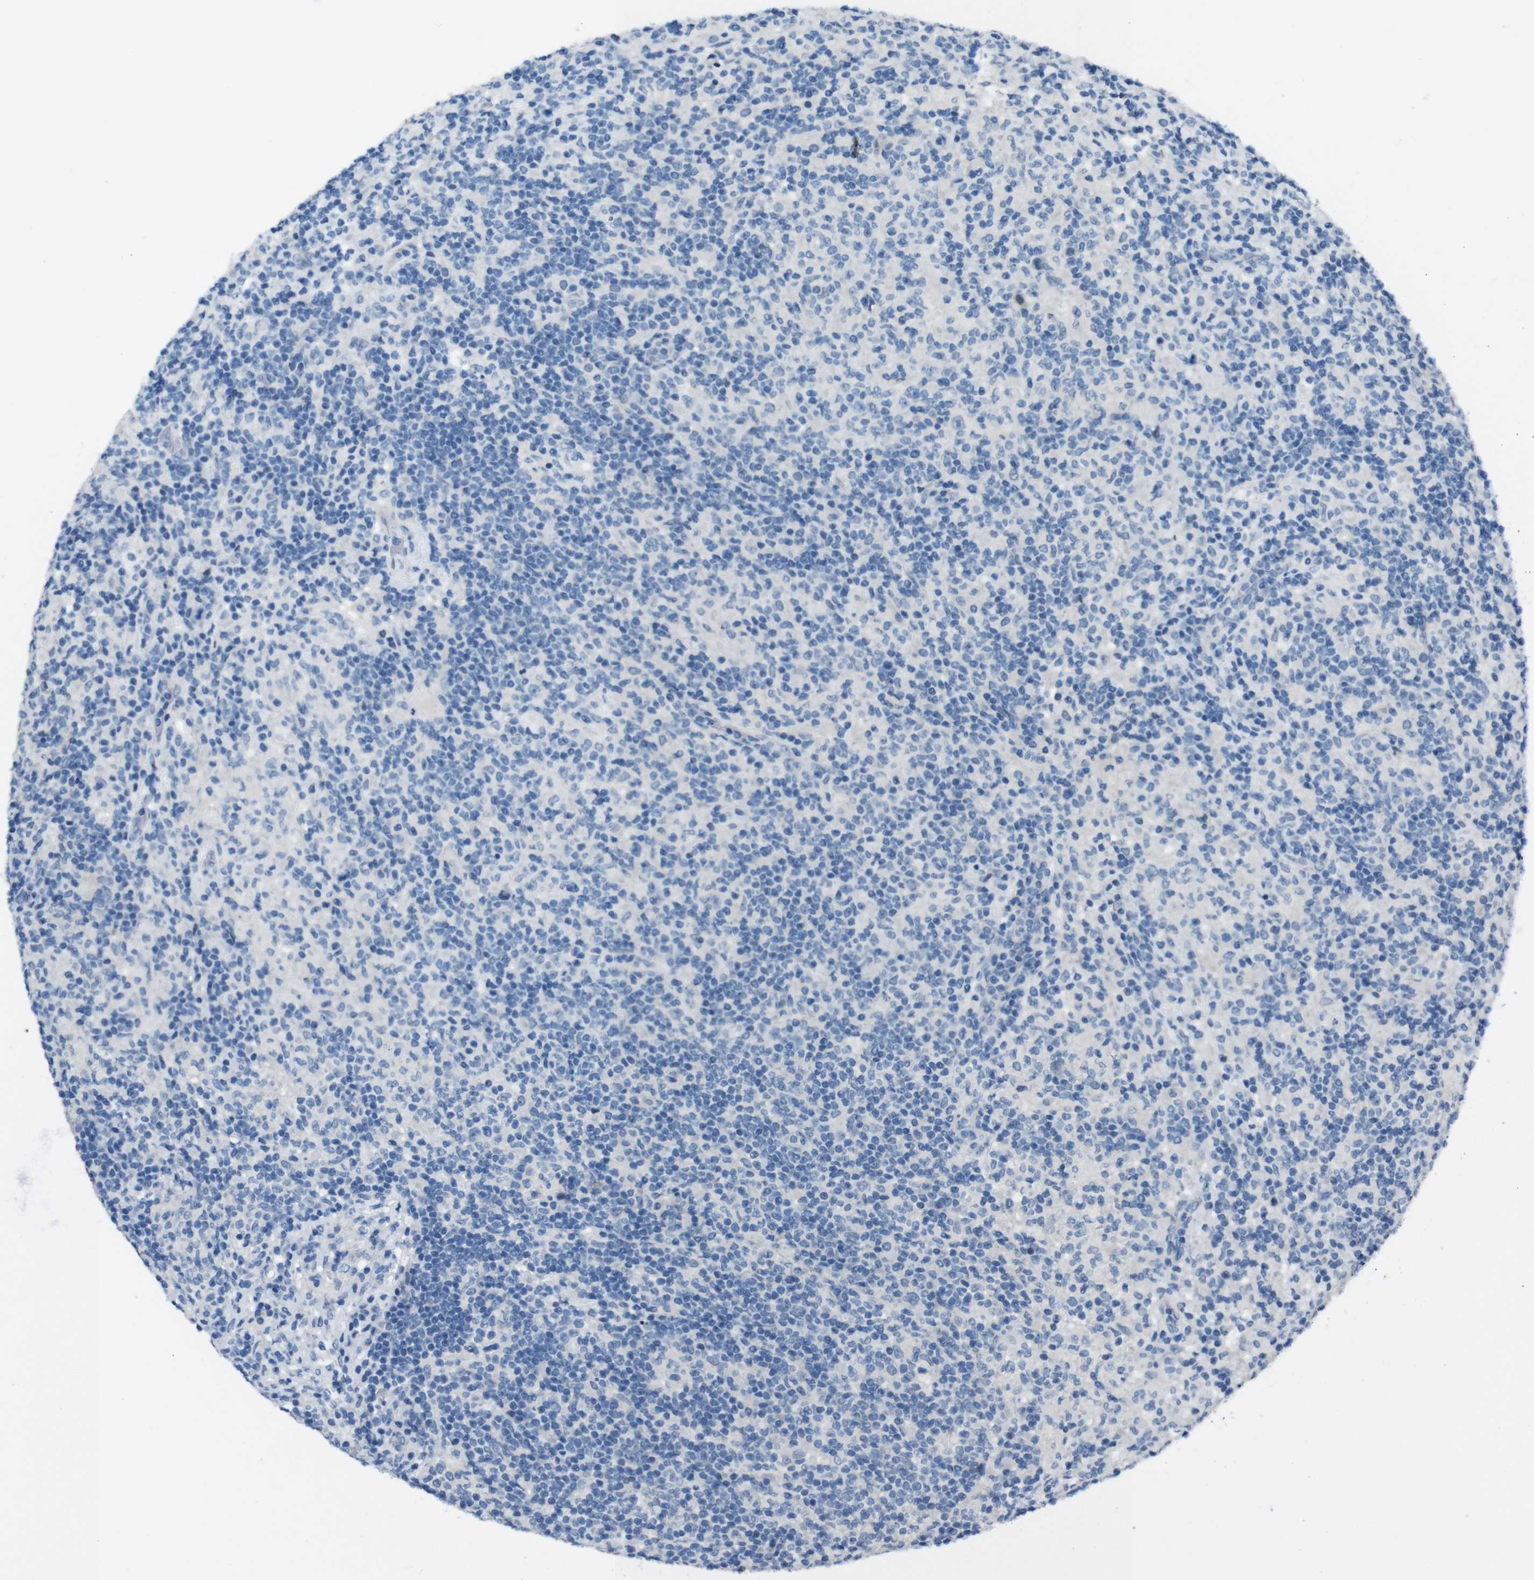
{"staining": {"intensity": "negative", "quantity": "none", "location": "none"}, "tissue": "lymphoma", "cell_type": "Tumor cells", "image_type": "cancer", "snomed": [{"axis": "morphology", "description": "Hodgkin's disease, NOS"}, {"axis": "topography", "description": "Lymph node"}], "caption": "Tumor cells are negative for protein expression in human lymphoma.", "gene": "HRH2", "patient": {"sex": "male", "age": 70}}